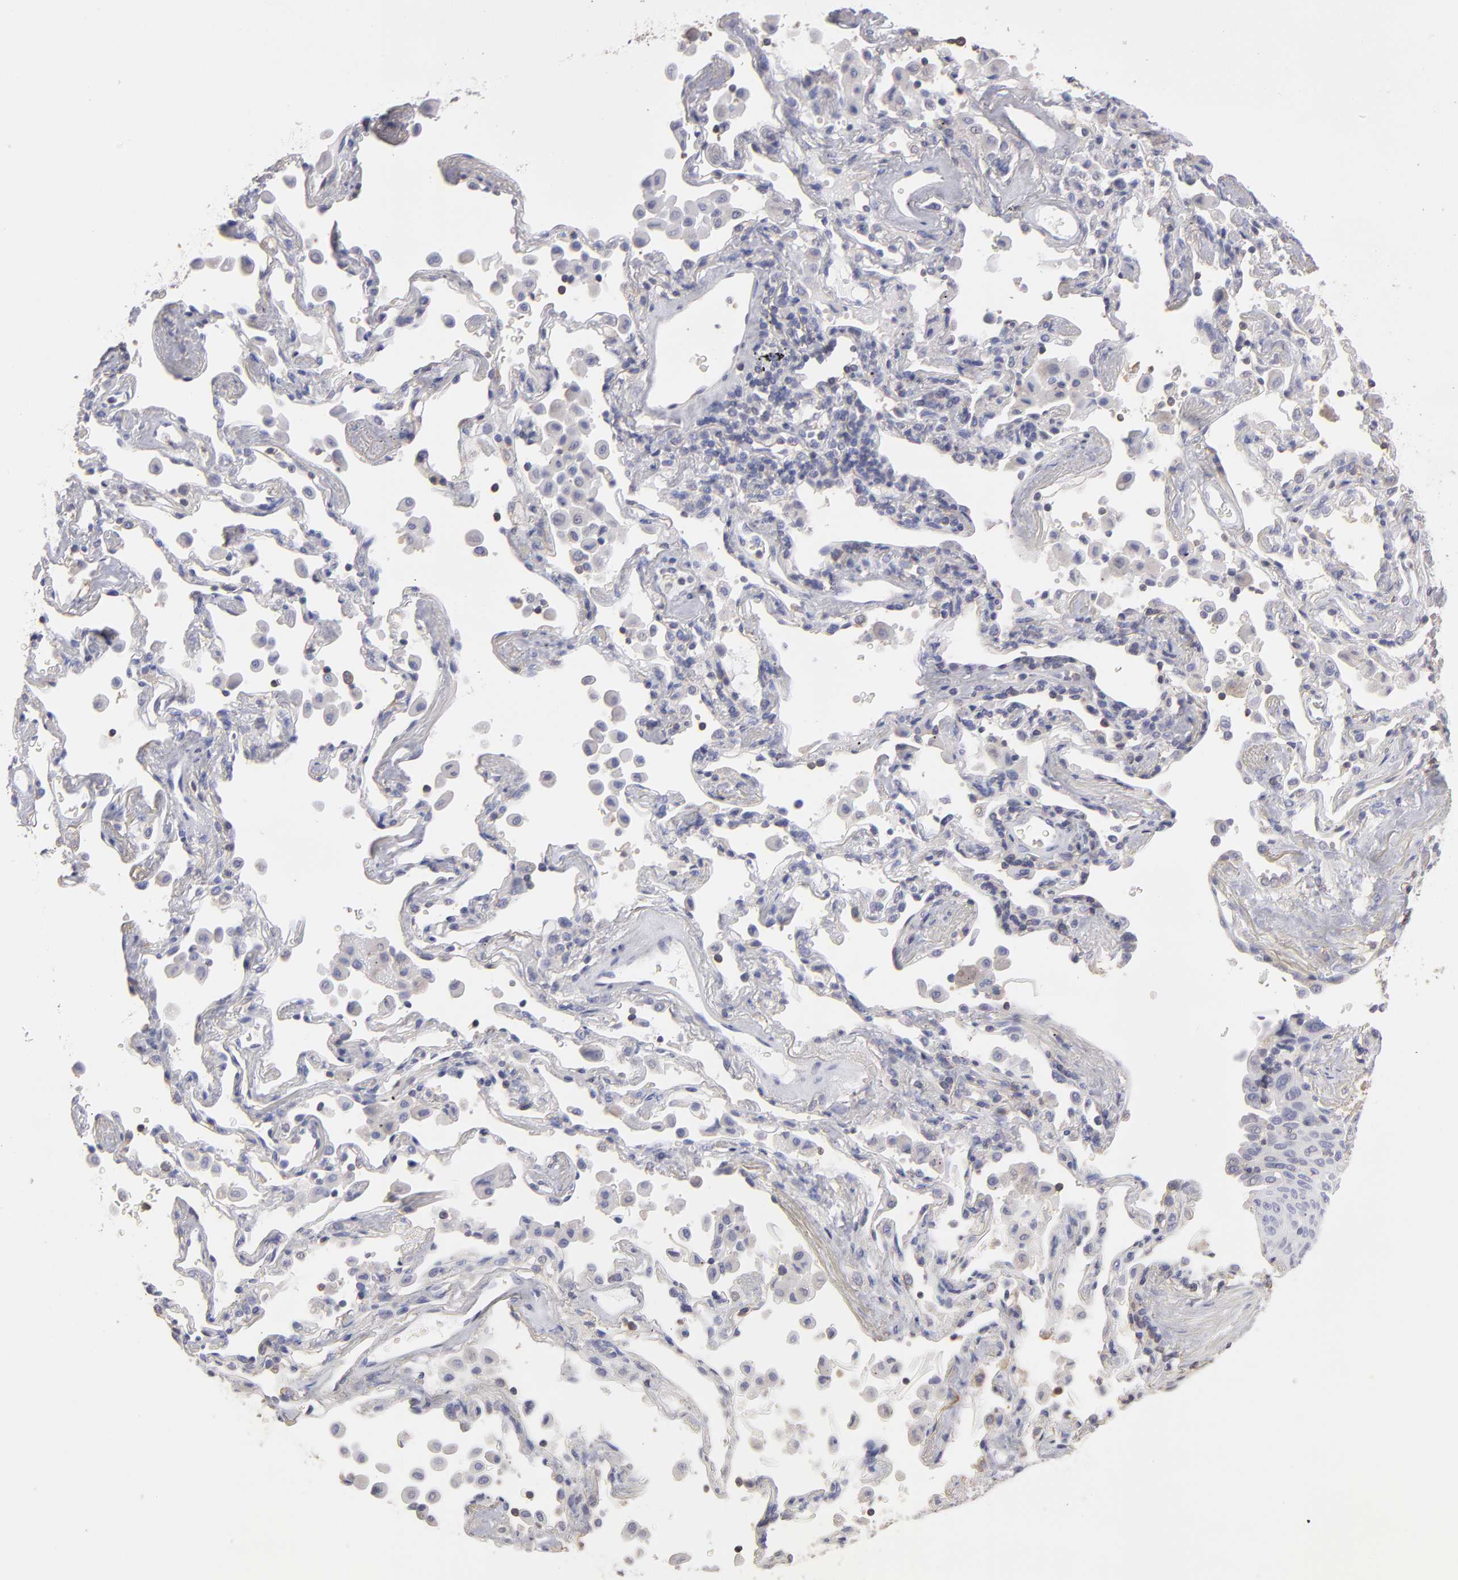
{"staining": {"intensity": "negative", "quantity": "none", "location": "none"}, "tissue": "lung cancer", "cell_type": "Tumor cells", "image_type": "cancer", "snomed": [{"axis": "morphology", "description": "Squamous cell carcinoma, NOS"}, {"axis": "topography", "description": "Lung"}], "caption": "Lung cancer (squamous cell carcinoma) was stained to show a protein in brown. There is no significant expression in tumor cells. The staining is performed using DAB brown chromogen with nuclei counter-stained in using hematoxylin.", "gene": "ABCB1", "patient": {"sex": "female", "age": 67}}